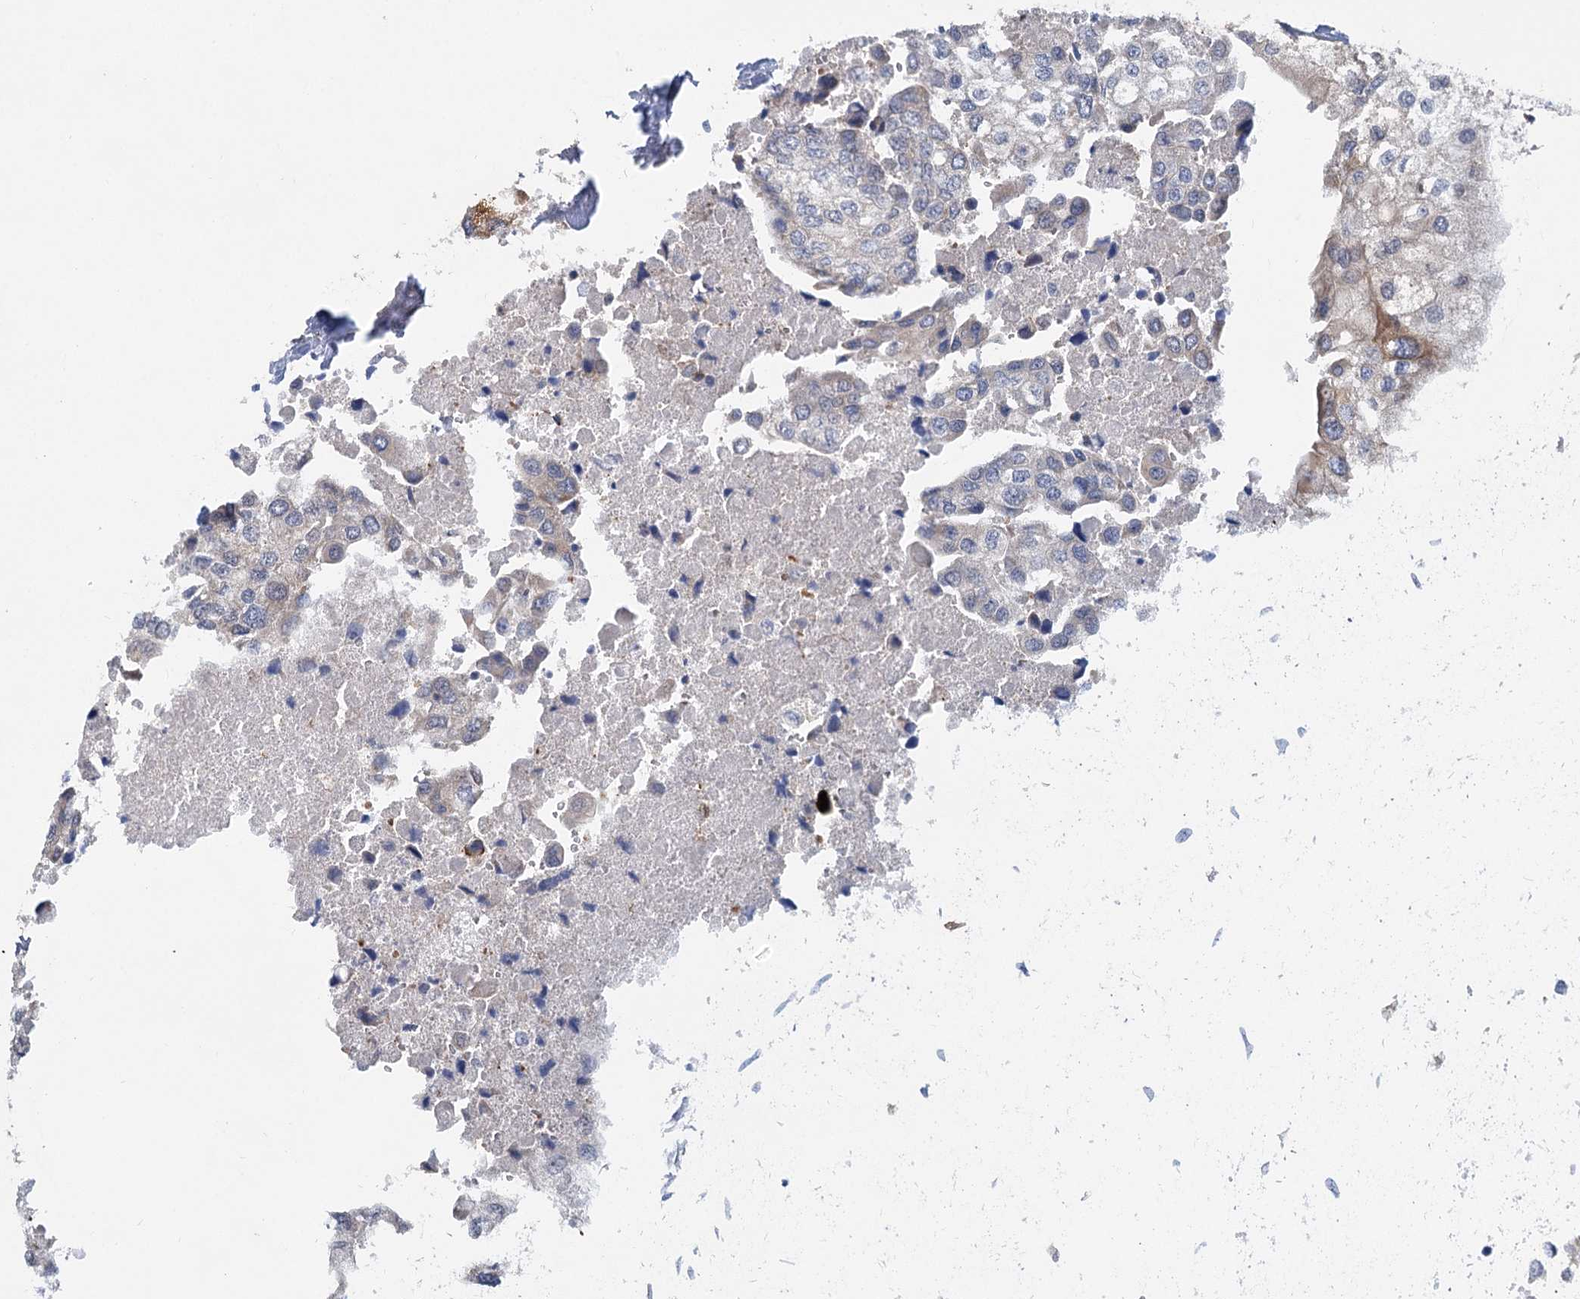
{"staining": {"intensity": "negative", "quantity": "none", "location": "none"}, "tissue": "urothelial cancer", "cell_type": "Tumor cells", "image_type": "cancer", "snomed": [{"axis": "morphology", "description": "Urothelial carcinoma, High grade"}, {"axis": "topography", "description": "Urinary bladder"}], "caption": "The immunohistochemistry image has no significant positivity in tumor cells of urothelial cancer tissue. (Stains: DAB (3,3'-diaminobenzidine) immunohistochemistry (IHC) with hematoxylin counter stain, Microscopy: brightfield microscopy at high magnification).", "gene": "CIB4", "patient": {"sex": "male", "age": 64}}